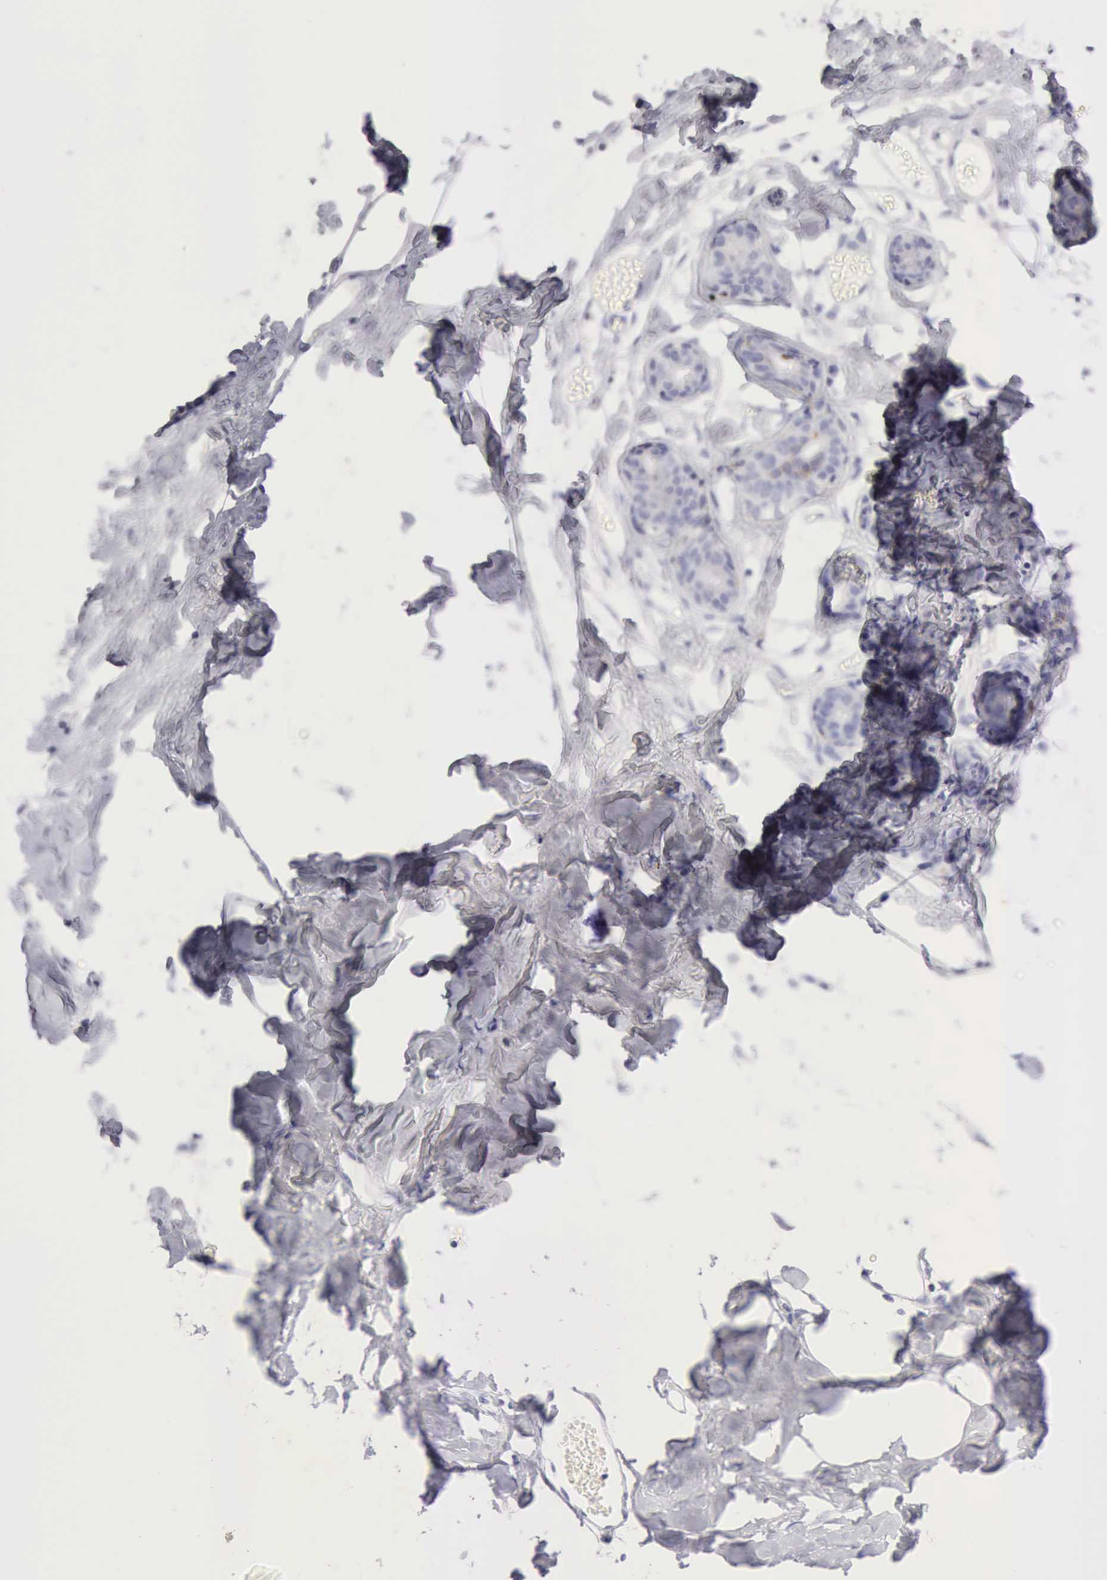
{"staining": {"intensity": "negative", "quantity": "none", "location": "none"}, "tissue": "breast", "cell_type": "Adipocytes", "image_type": "normal", "snomed": [{"axis": "morphology", "description": "Normal tissue, NOS"}, {"axis": "topography", "description": "Breast"}], "caption": "High power microscopy histopathology image of an immunohistochemistry image of benign breast, revealing no significant expression in adipocytes.", "gene": "CTSS", "patient": {"sex": "female", "age": 23}}